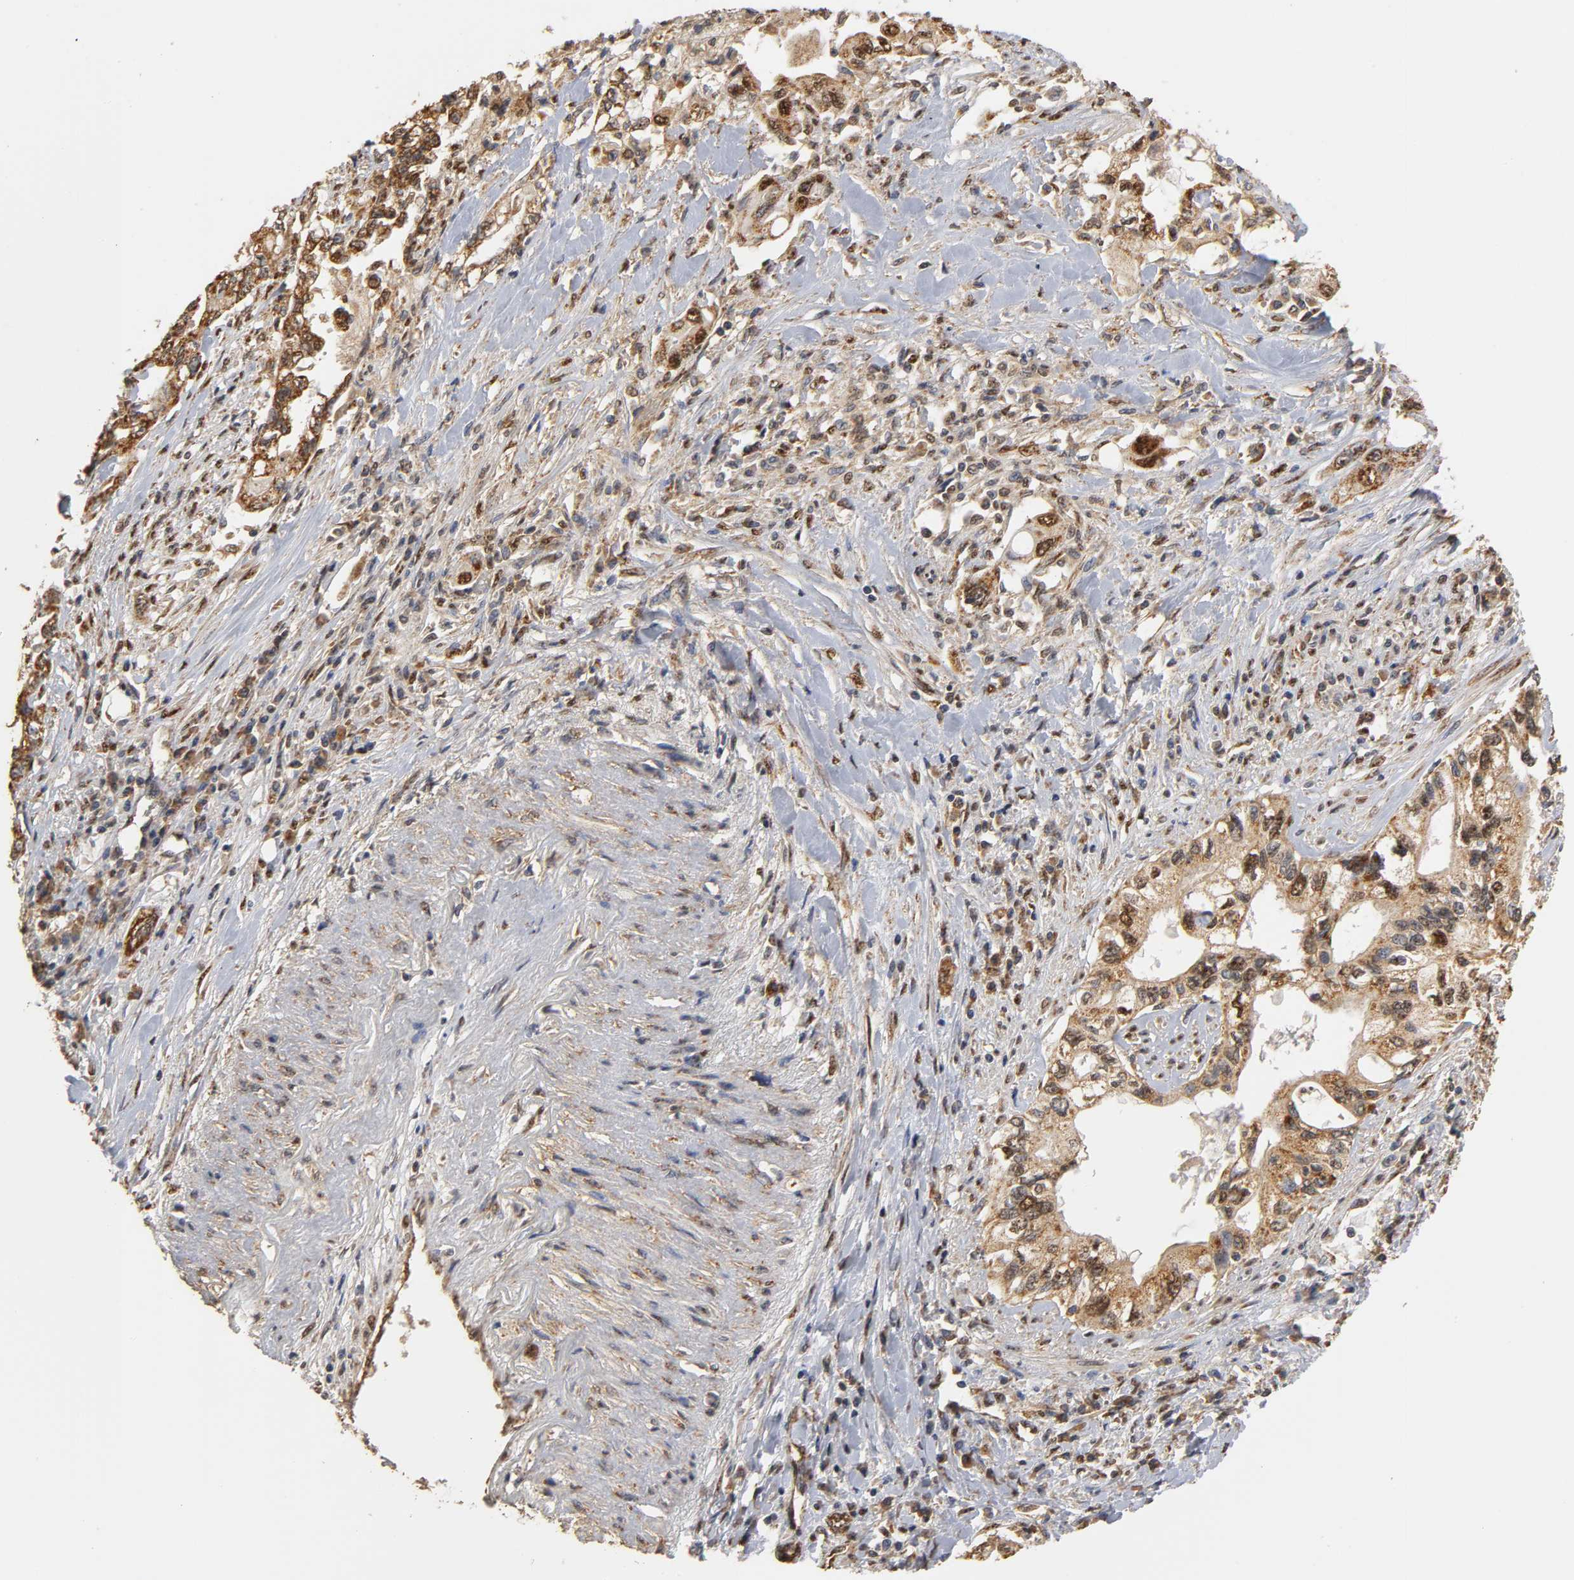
{"staining": {"intensity": "strong", "quantity": "25%-75%", "location": "cytoplasmic/membranous,nuclear"}, "tissue": "pancreatic cancer", "cell_type": "Tumor cells", "image_type": "cancer", "snomed": [{"axis": "morphology", "description": "Normal tissue, NOS"}, {"axis": "topography", "description": "Pancreas"}], "caption": "Strong cytoplasmic/membranous and nuclear positivity is appreciated in approximately 25%-75% of tumor cells in pancreatic cancer.", "gene": "PKN1", "patient": {"sex": "male", "age": 42}}